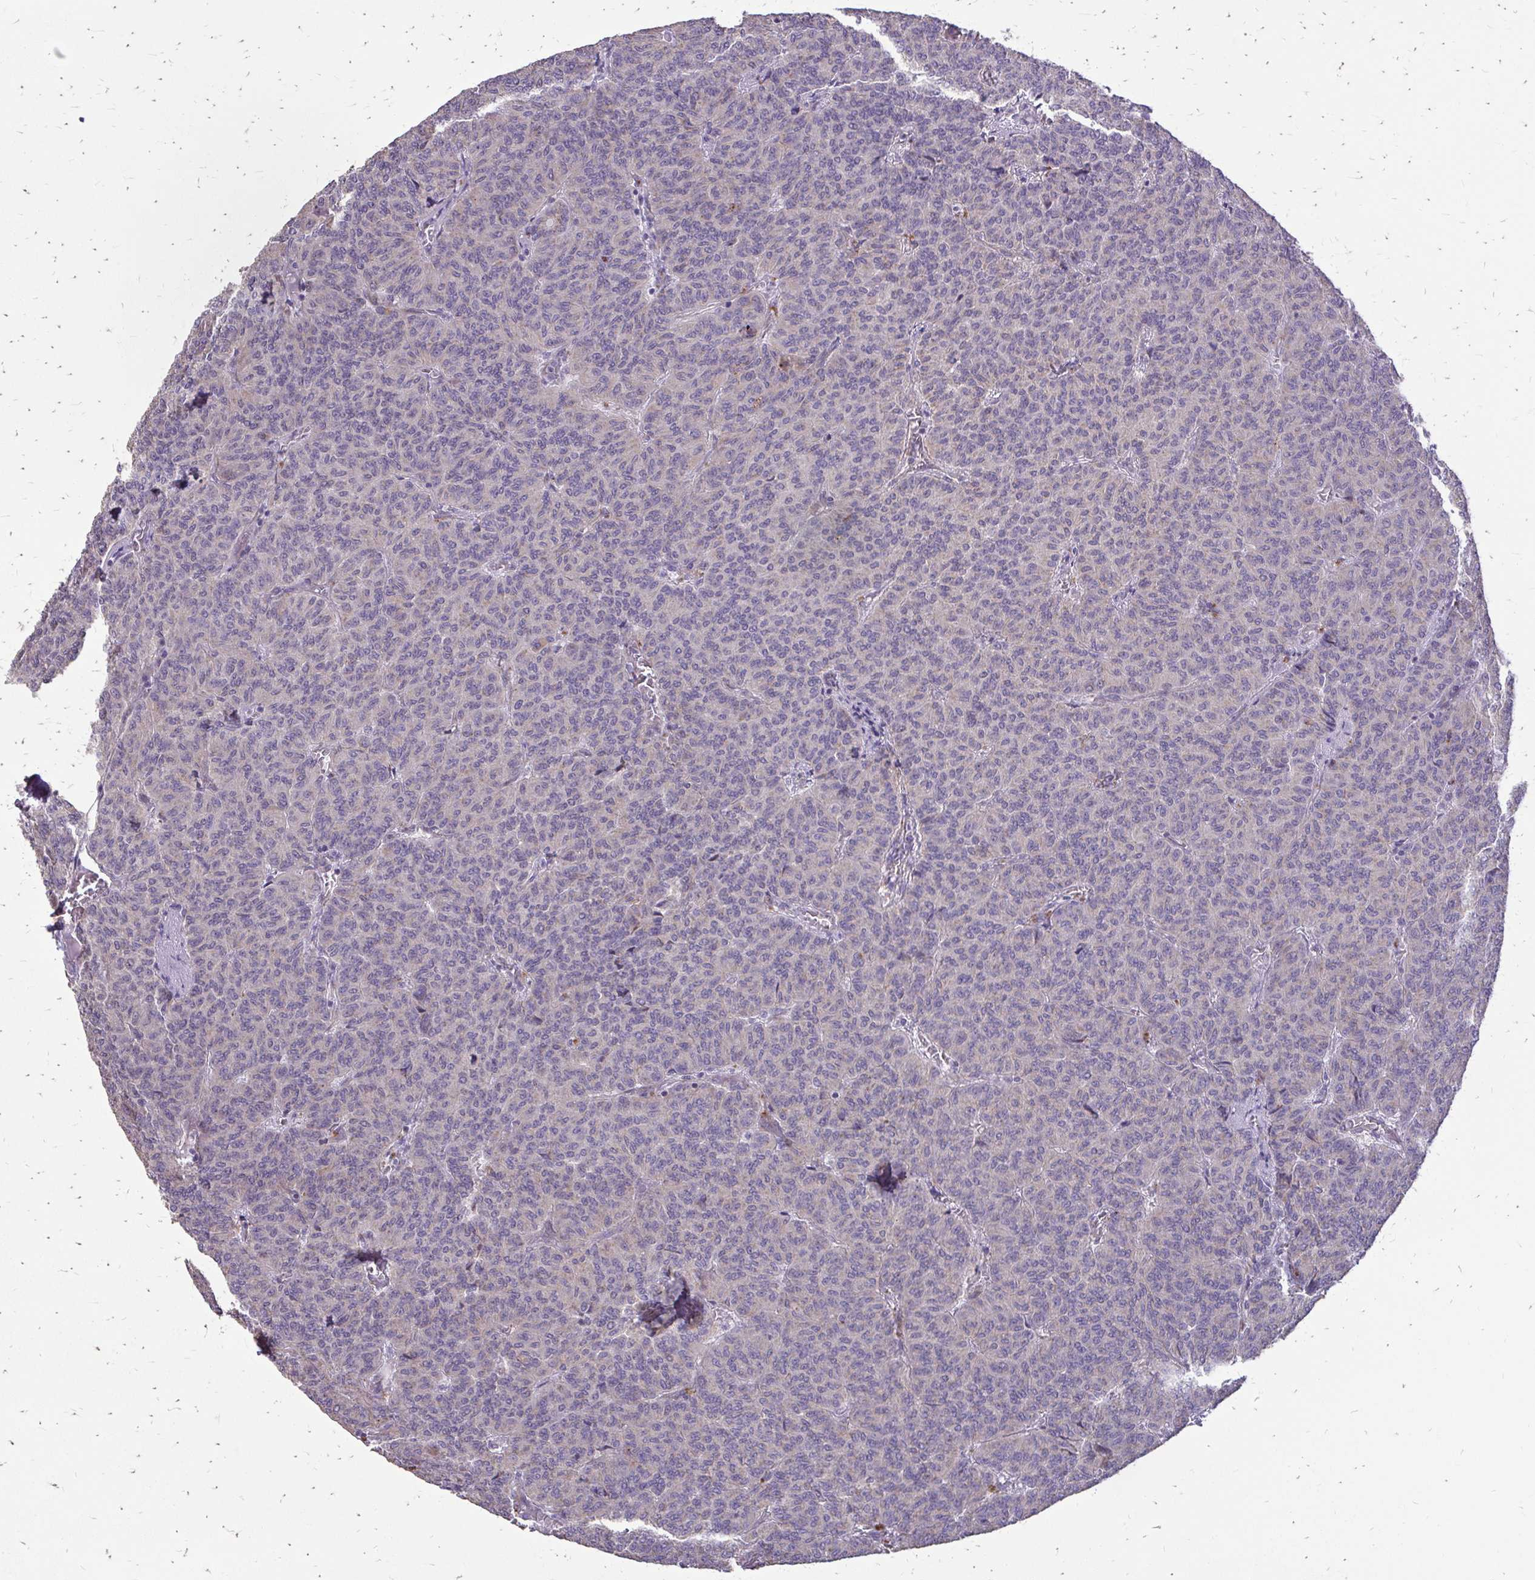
{"staining": {"intensity": "negative", "quantity": "none", "location": "none"}, "tissue": "carcinoid", "cell_type": "Tumor cells", "image_type": "cancer", "snomed": [{"axis": "morphology", "description": "Carcinoid, malignant, NOS"}, {"axis": "topography", "description": "Lung"}], "caption": "Immunohistochemistry histopathology image of neoplastic tissue: human malignant carcinoid stained with DAB shows no significant protein positivity in tumor cells. (Brightfield microscopy of DAB (3,3'-diaminobenzidine) IHC at high magnification).", "gene": "MYORG", "patient": {"sex": "male", "age": 61}}